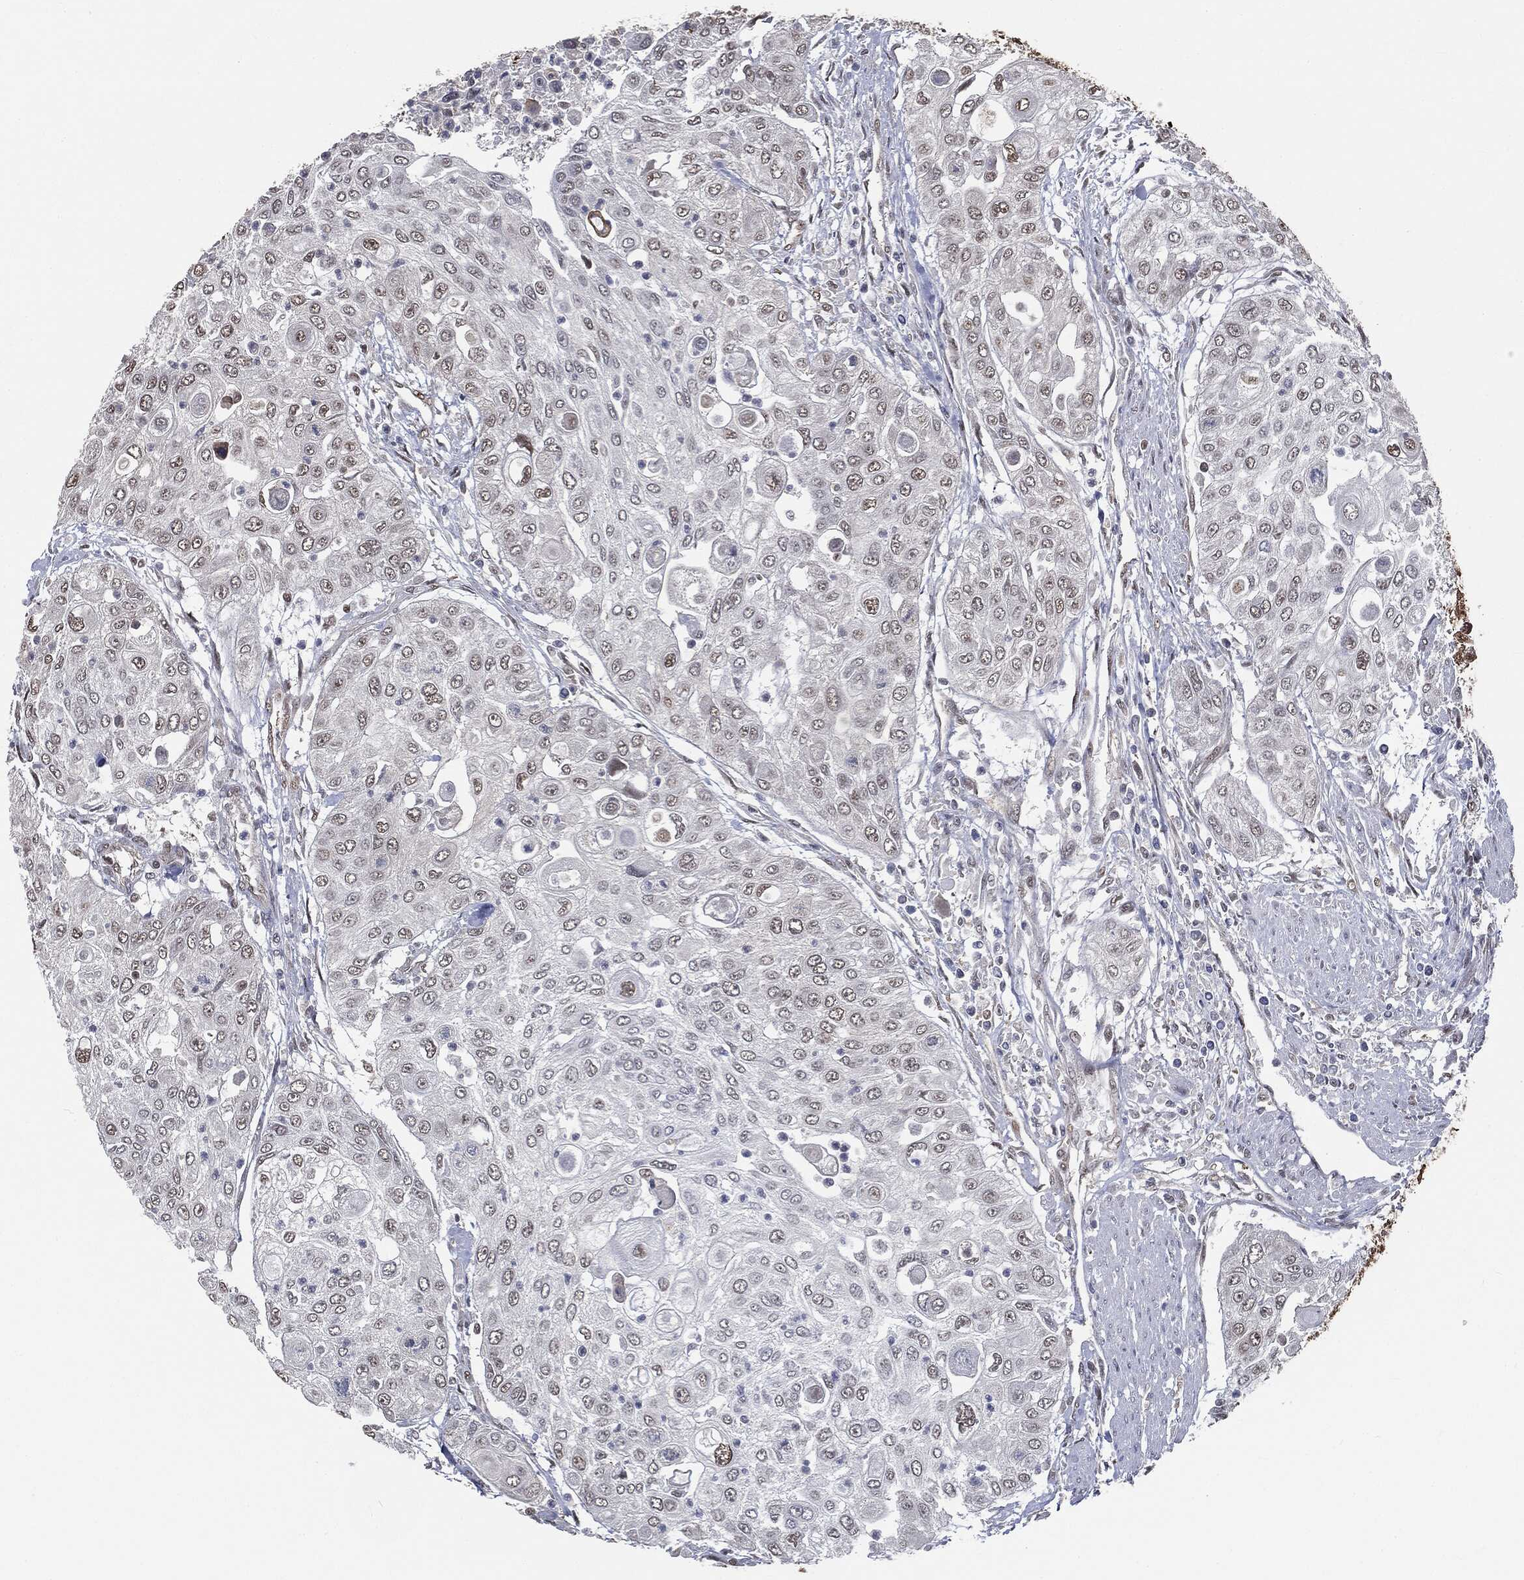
{"staining": {"intensity": "weak", "quantity": "<25%", "location": "nuclear"}, "tissue": "urothelial cancer", "cell_type": "Tumor cells", "image_type": "cancer", "snomed": [{"axis": "morphology", "description": "Urothelial carcinoma, High grade"}, {"axis": "topography", "description": "Urinary bladder"}], "caption": "DAB immunohistochemical staining of urothelial carcinoma (high-grade) shows no significant positivity in tumor cells.", "gene": "SHLD2", "patient": {"sex": "female", "age": 79}}